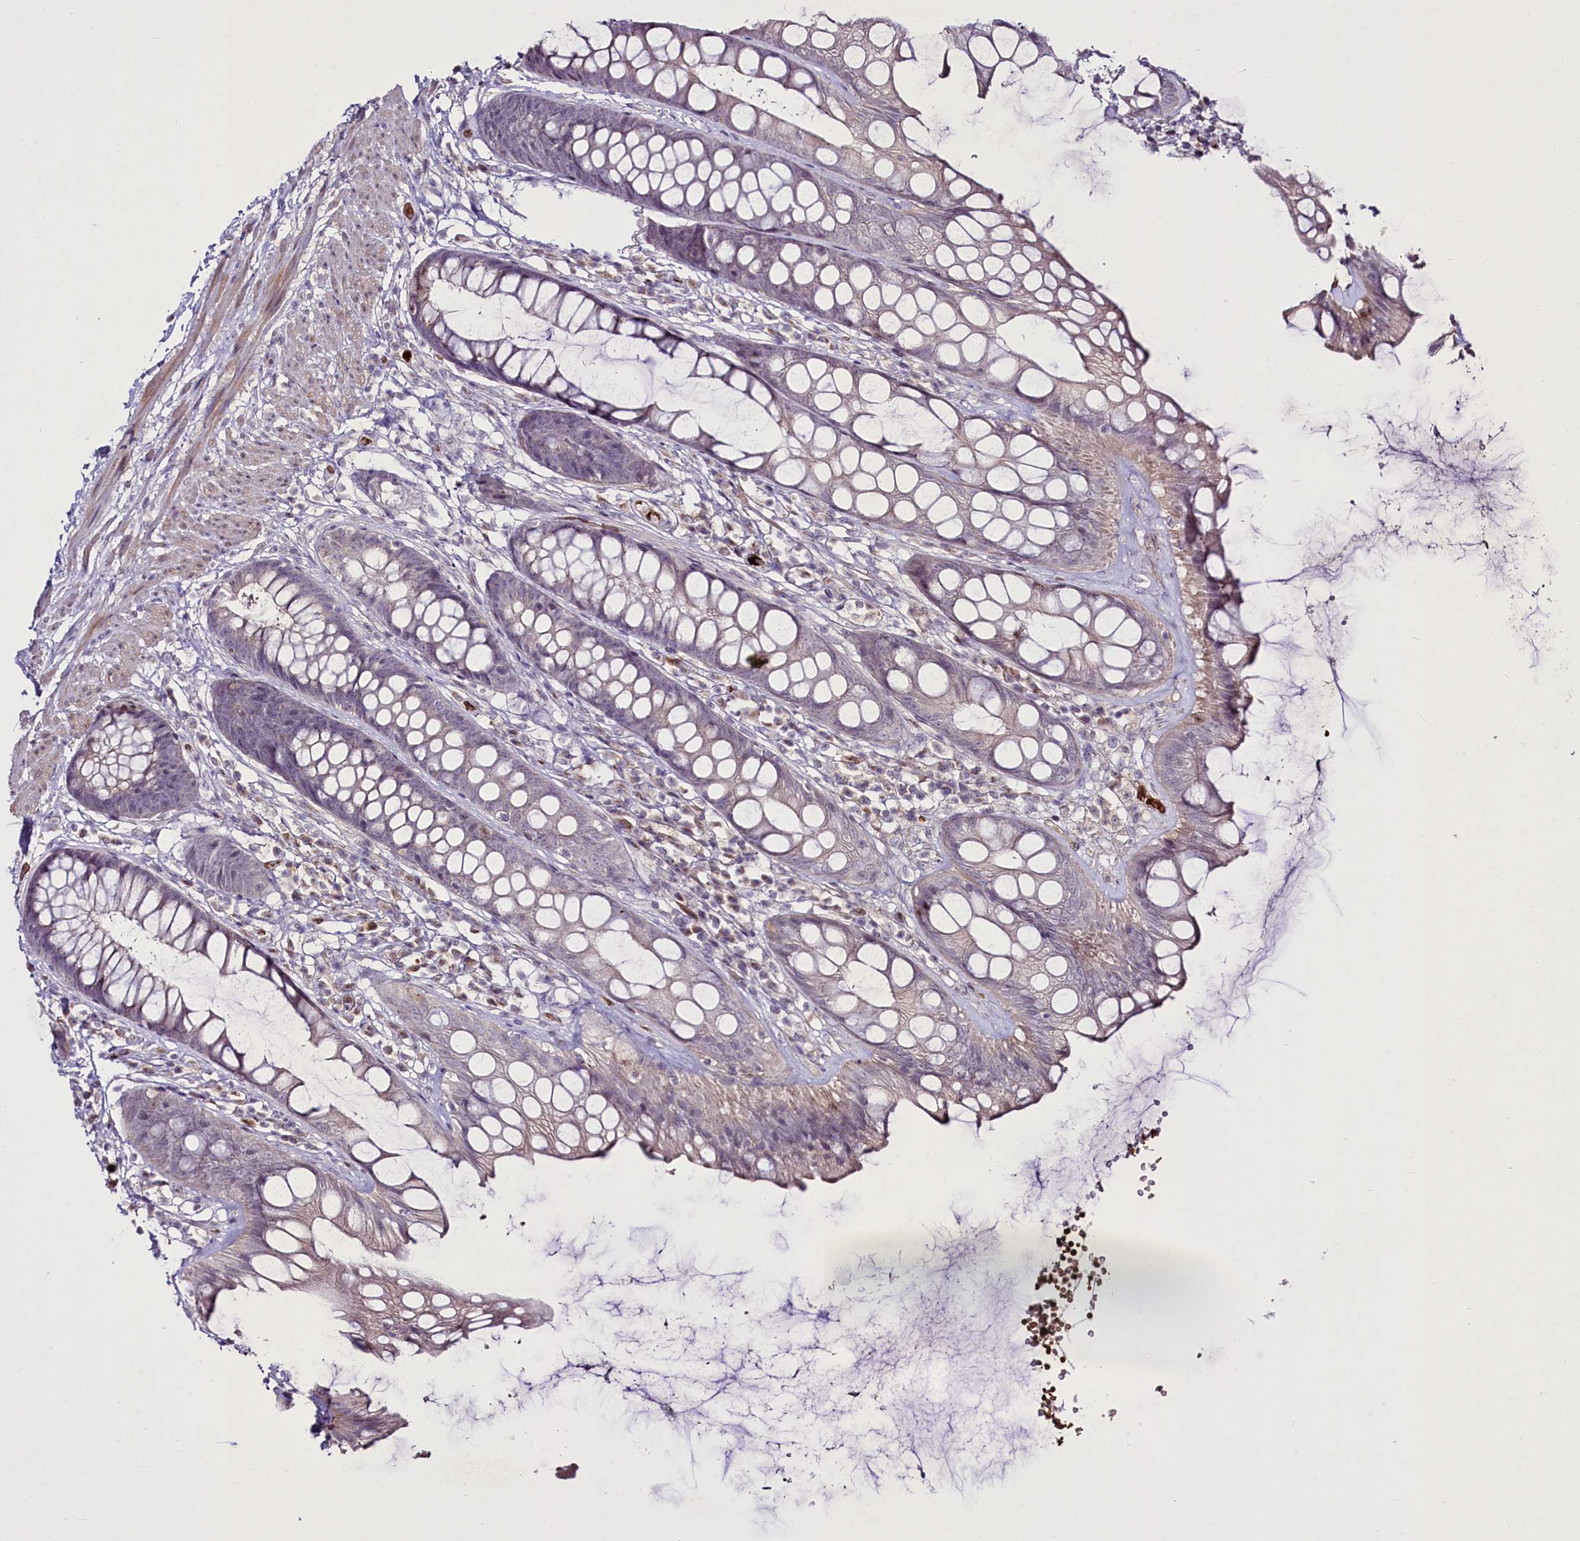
{"staining": {"intensity": "negative", "quantity": "none", "location": "none"}, "tissue": "rectum", "cell_type": "Glandular cells", "image_type": "normal", "snomed": [{"axis": "morphology", "description": "Normal tissue, NOS"}, {"axis": "topography", "description": "Rectum"}], "caption": "This is a image of immunohistochemistry staining of unremarkable rectum, which shows no staining in glandular cells.", "gene": "SUSD3", "patient": {"sex": "male", "age": 74}}